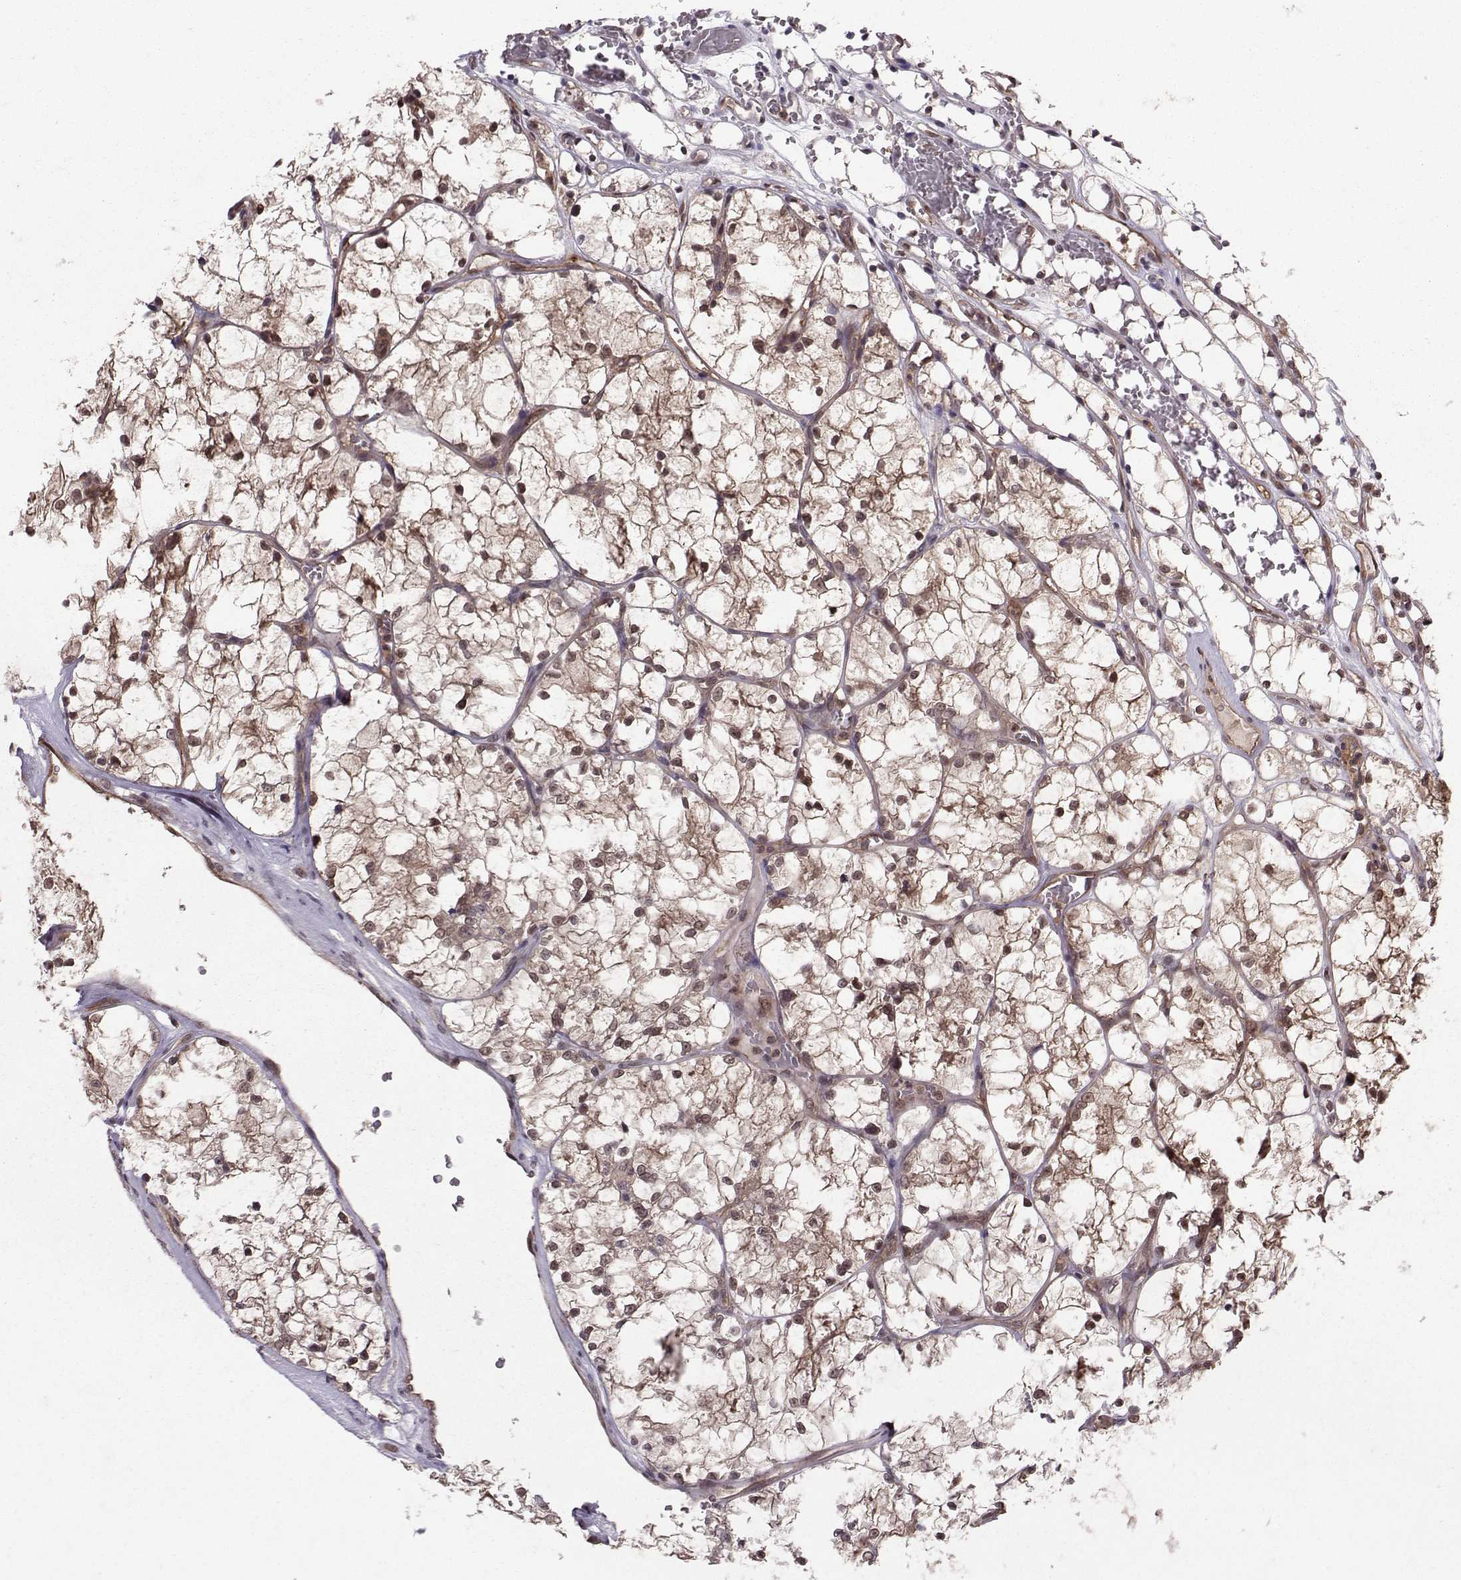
{"staining": {"intensity": "moderate", "quantity": "25%-75%", "location": "cytoplasmic/membranous"}, "tissue": "renal cancer", "cell_type": "Tumor cells", "image_type": "cancer", "snomed": [{"axis": "morphology", "description": "Adenocarcinoma, NOS"}, {"axis": "topography", "description": "Kidney"}], "caption": "High-power microscopy captured an immunohistochemistry (IHC) photomicrograph of renal adenocarcinoma, revealing moderate cytoplasmic/membranous expression in about 25%-75% of tumor cells.", "gene": "PPP2R2A", "patient": {"sex": "female", "age": 69}}